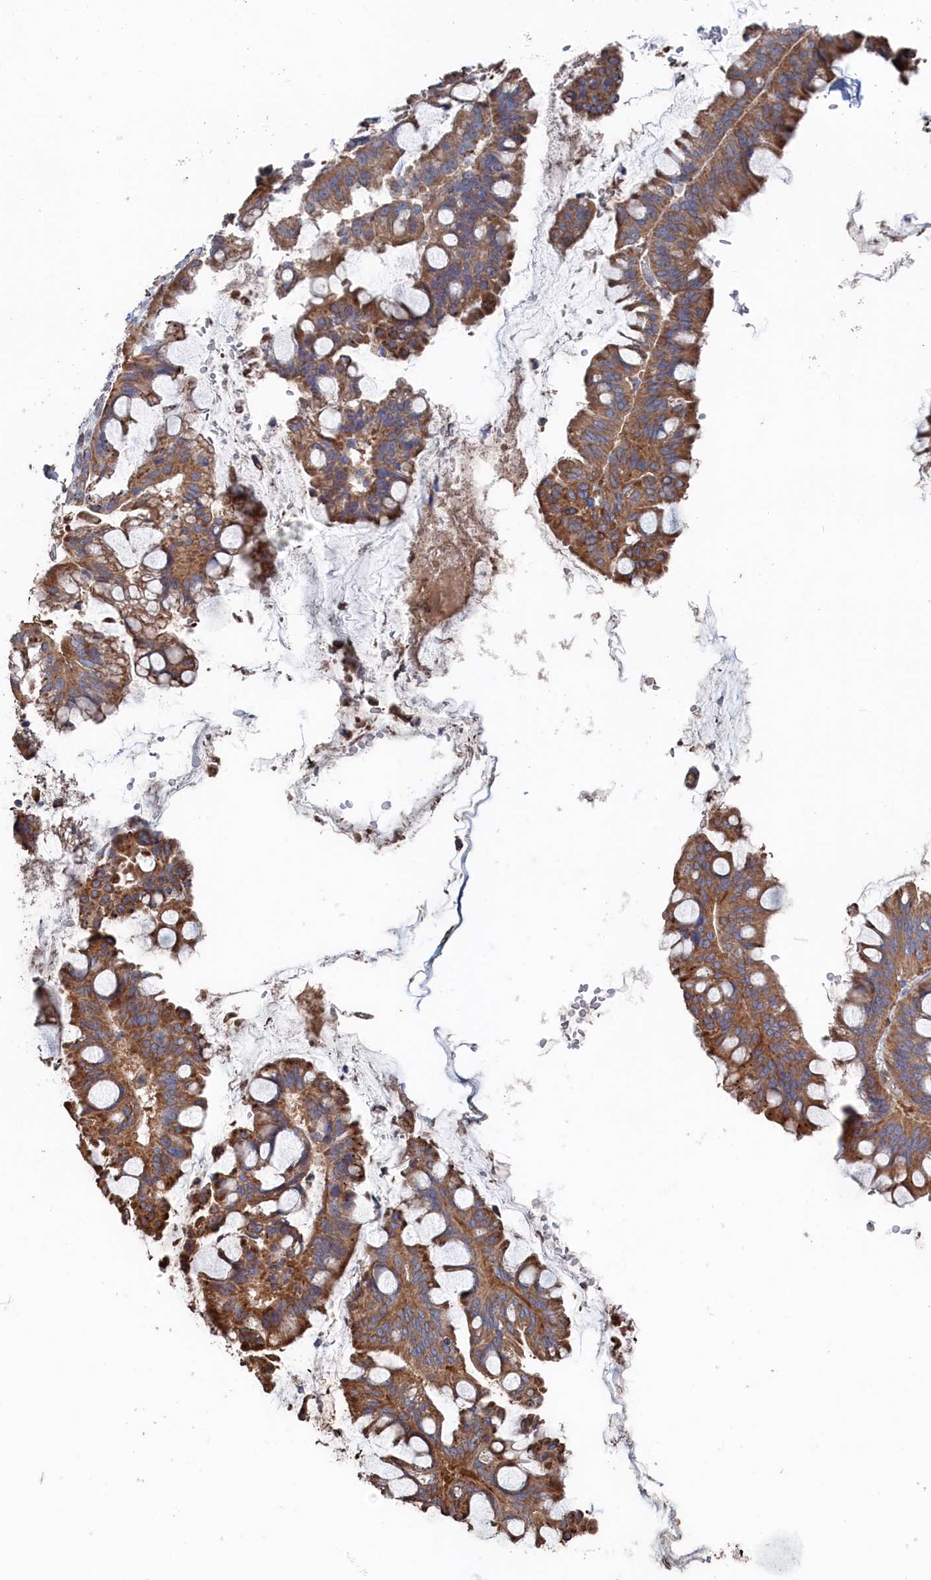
{"staining": {"intensity": "moderate", "quantity": ">75%", "location": "cytoplasmic/membranous"}, "tissue": "ovarian cancer", "cell_type": "Tumor cells", "image_type": "cancer", "snomed": [{"axis": "morphology", "description": "Cystadenocarcinoma, mucinous, NOS"}, {"axis": "topography", "description": "Ovary"}], "caption": "A histopathology image of ovarian mucinous cystadenocarcinoma stained for a protein shows moderate cytoplasmic/membranous brown staining in tumor cells. (DAB = brown stain, brightfield microscopy at high magnification).", "gene": "FILIP1L", "patient": {"sex": "female", "age": 73}}